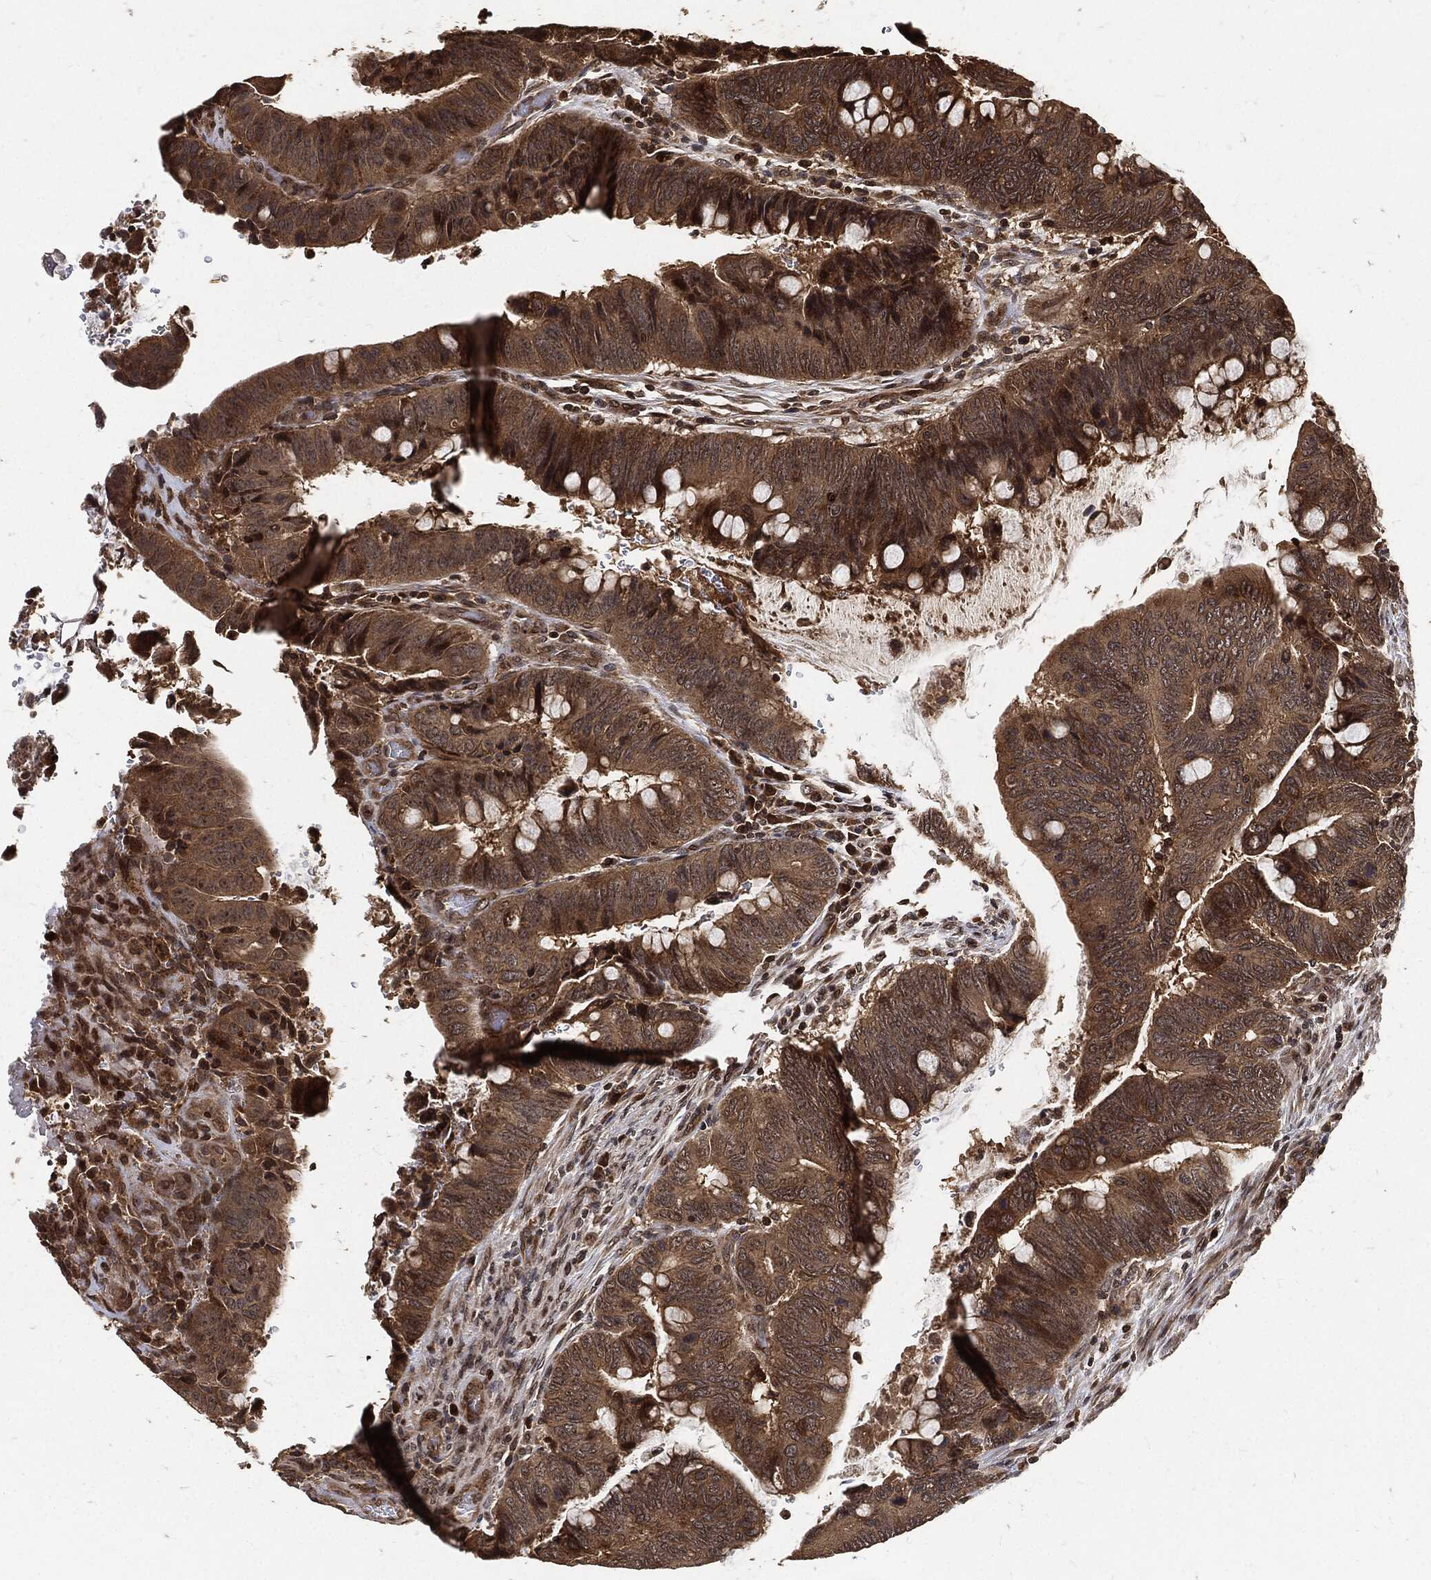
{"staining": {"intensity": "moderate", "quantity": ">75%", "location": "cytoplasmic/membranous"}, "tissue": "colorectal cancer", "cell_type": "Tumor cells", "image_type": "cancer", "snomed": [{"axis": "morphology", "description": "Normal tissue, NOS"}, {"axis": "morphology", "description": "Adenocarcinoma, NOS"}, {"axis": "topography", "description": "Rectum"}, {"axis": "topography", "description": "Peripheral nerve tissue"}], "caption": "The photomicrograph reveals immunohistochemical staining of adenocarcinoma (colorectal). There is moderate cytoplasmic/membranous expression is seen in approximately >75% of tumor cells. Nuclei are stained in blue.", "gene": "ZNF226", "patient": {"sex": "male", "age": 92}}